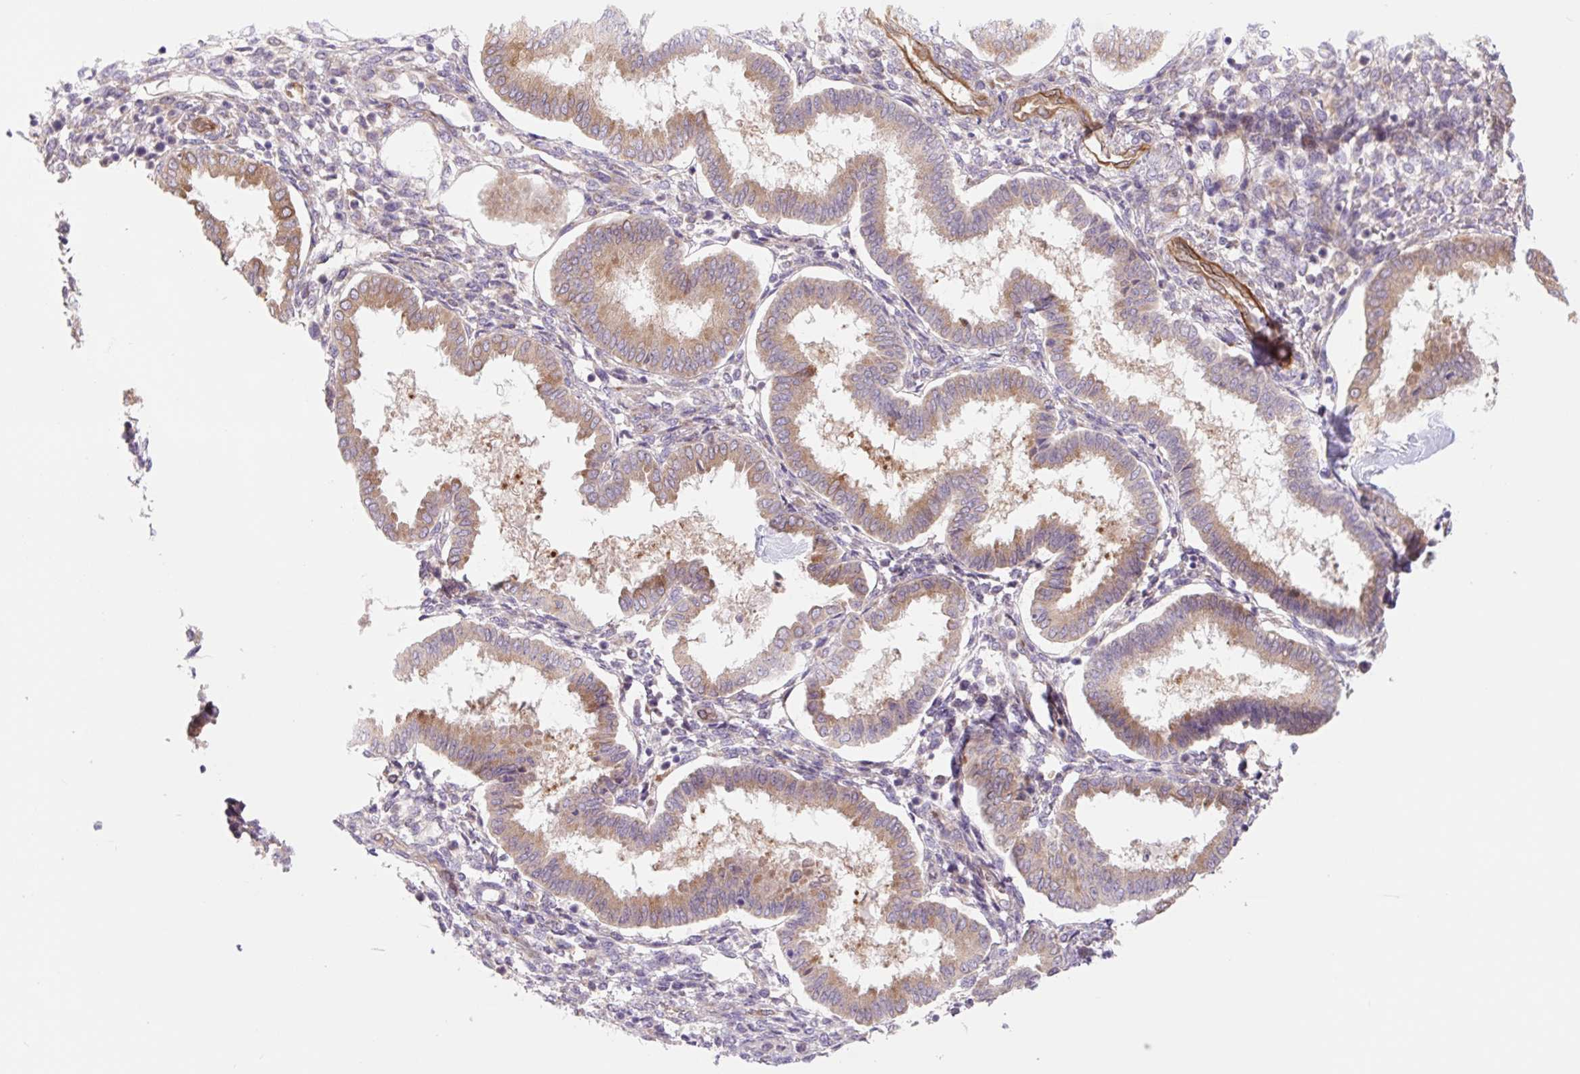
{"staining": {"intensity": "moderate", "quantity": "<25%", "location": "cytoplasmic/membranous"}, "tissue": "endometrium", "cell_type": "Cells in endometrial stroma", "image_type": "normal", "snomed": [{"axis": "morphology", "description": "Normal tissue, NOS"}, {"axis": "topography", "description": "Endometrium"}], "caption": "Endometrium stained with IHC shows moderate cytoplasmic/membranous positivity in approximately <25% of cells in endometrial stroma. Immunohistochemistry stains the protein in brown and the nuclei are stained blue.", "gene": "PLA2G4A", "patient": {"sex": "female", "age": 24}}